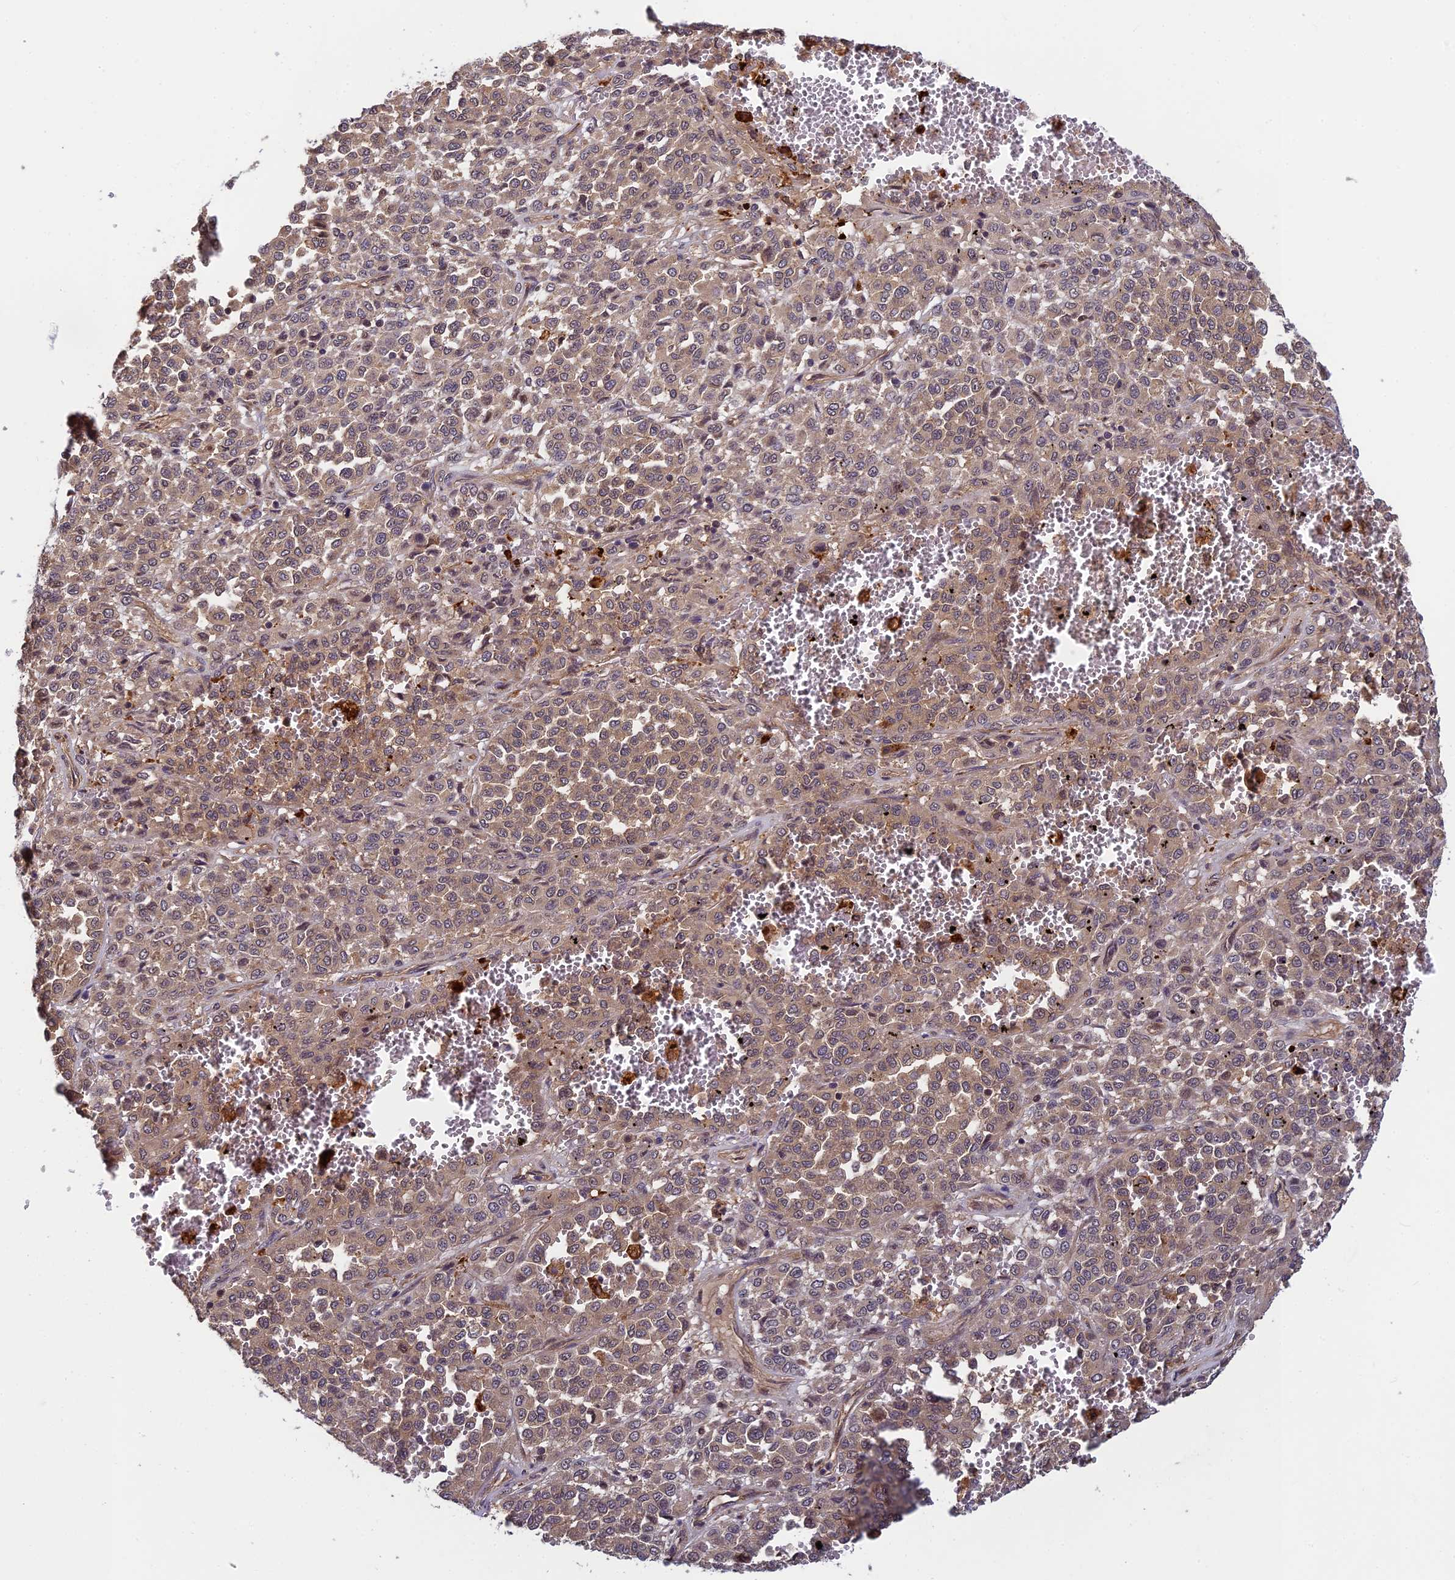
{"staining": {"intensity": "weak", "quantity": ">75%", "location": "cytoplasmic/membranous"}, "tissue": "melanoma", "cell_type": "Tumor cells", "image_type": "cancer", "snomed": [{"axis": "morphology", "description": "Malignant melanoma, Metastatic site"}, {"axis": "topography", "description": "Pancreas"}], "caption": "A brown stain highlights weak cytoplasmic/membranous positivity of a protein in human malignant melanoma (metastatic site) tumor cells.", "gene": "PIKFYVE", "patient": {"sex": "female", "age": 30}}